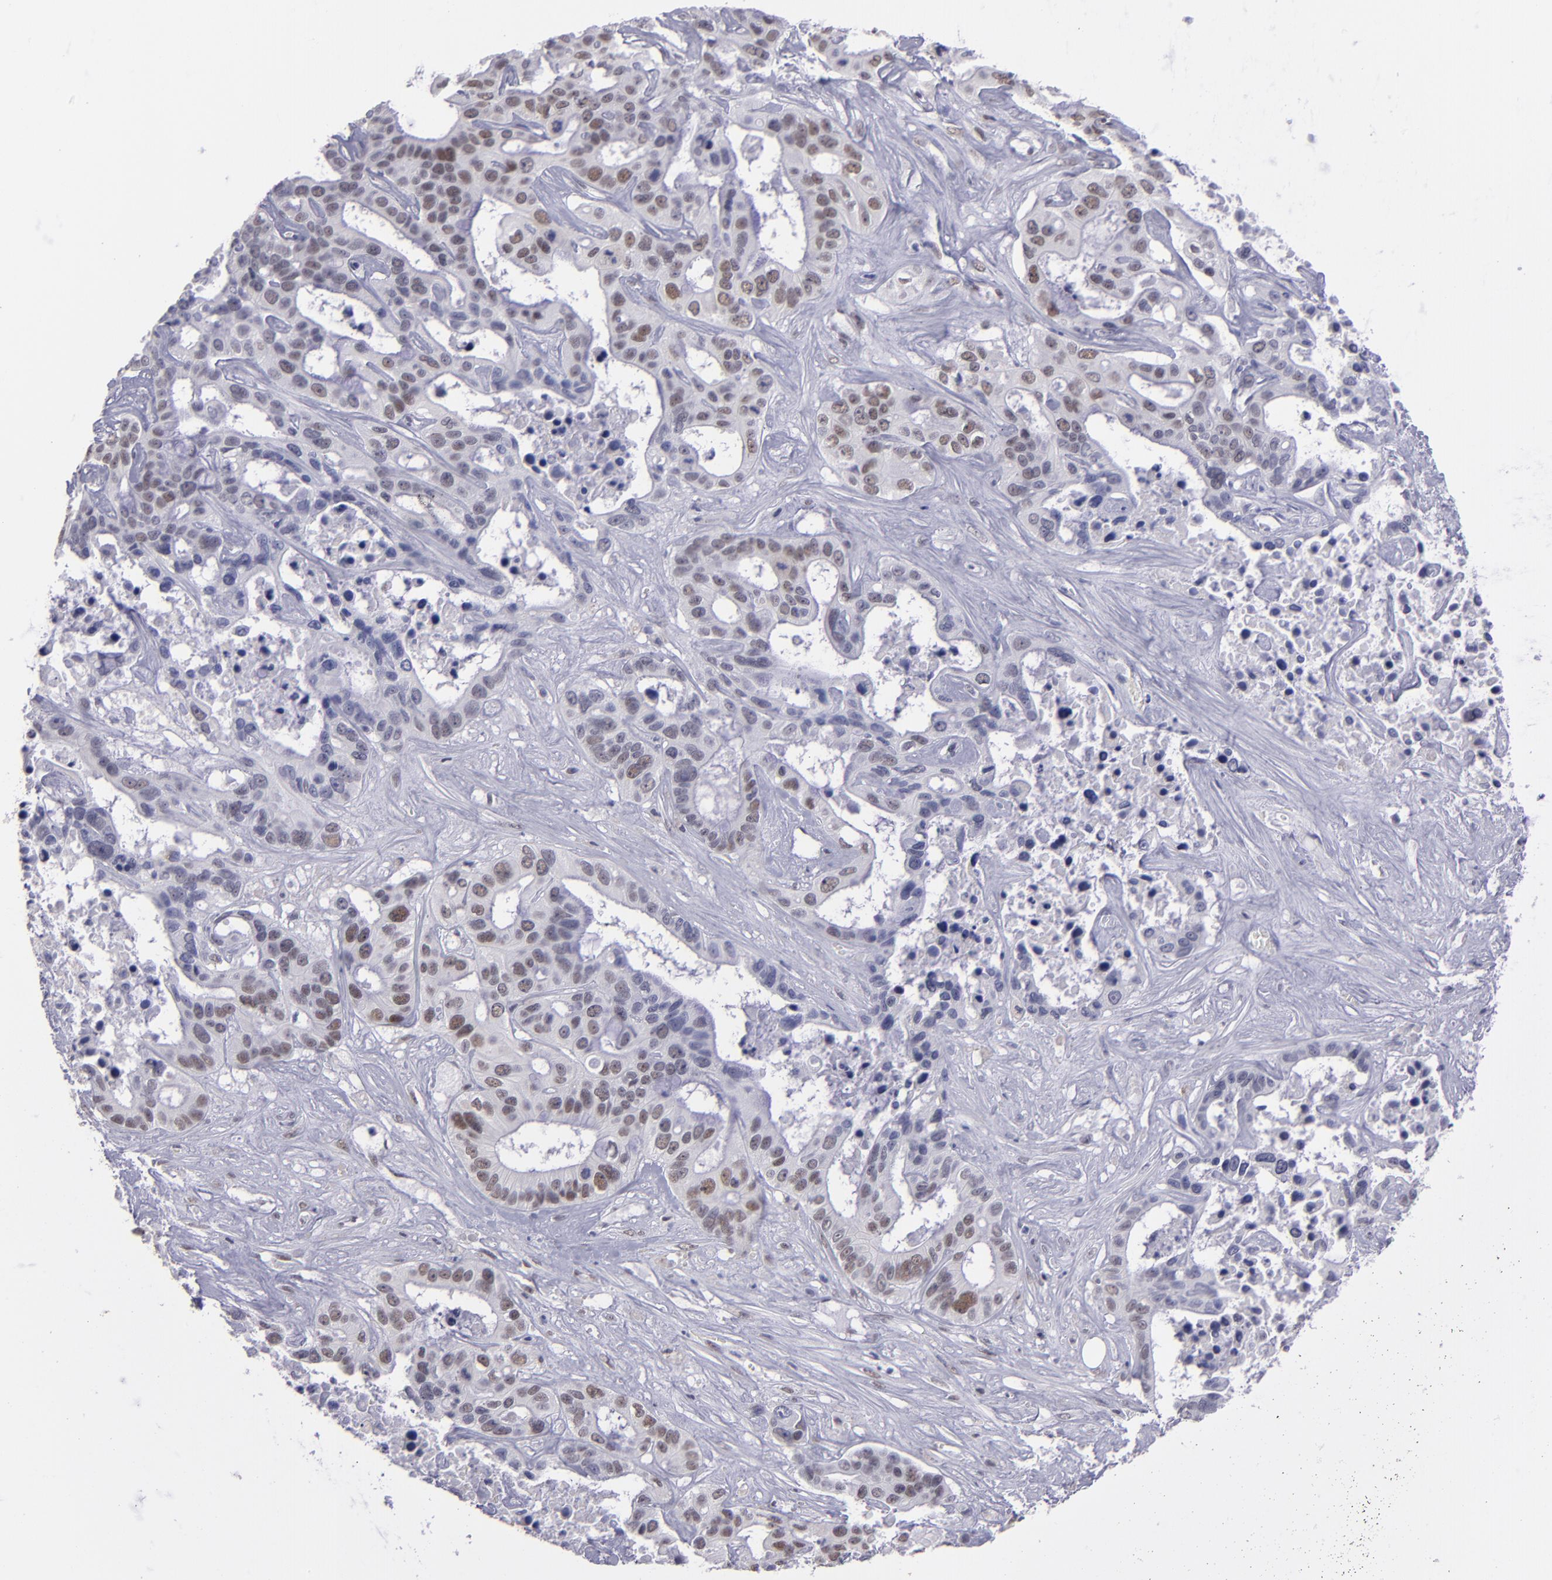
{"staining": {"intensity": "moderate", "quantity": ">75%", "location": "cytoplasmic/membranous,nuclear"}, "tissue": "liver cancer", "cell_type": "Tumor cells", "image_type": "cancer", "snomed": [{"axis": "morphology", "description": "Cholangiocarcinoma"}, {"axis": "topography", "description": "Liver"}], "caption": "DAB (3,3'-diaminobenzidine) immunohistochemical staining of human liver cholangiocarcinoma shows moderate cytoplasmic/membranous and nuclear protein positivity in about >75% of tumor cells.", "gene": "OTUB2", "patient": {"sex": "female", "age": 65}}